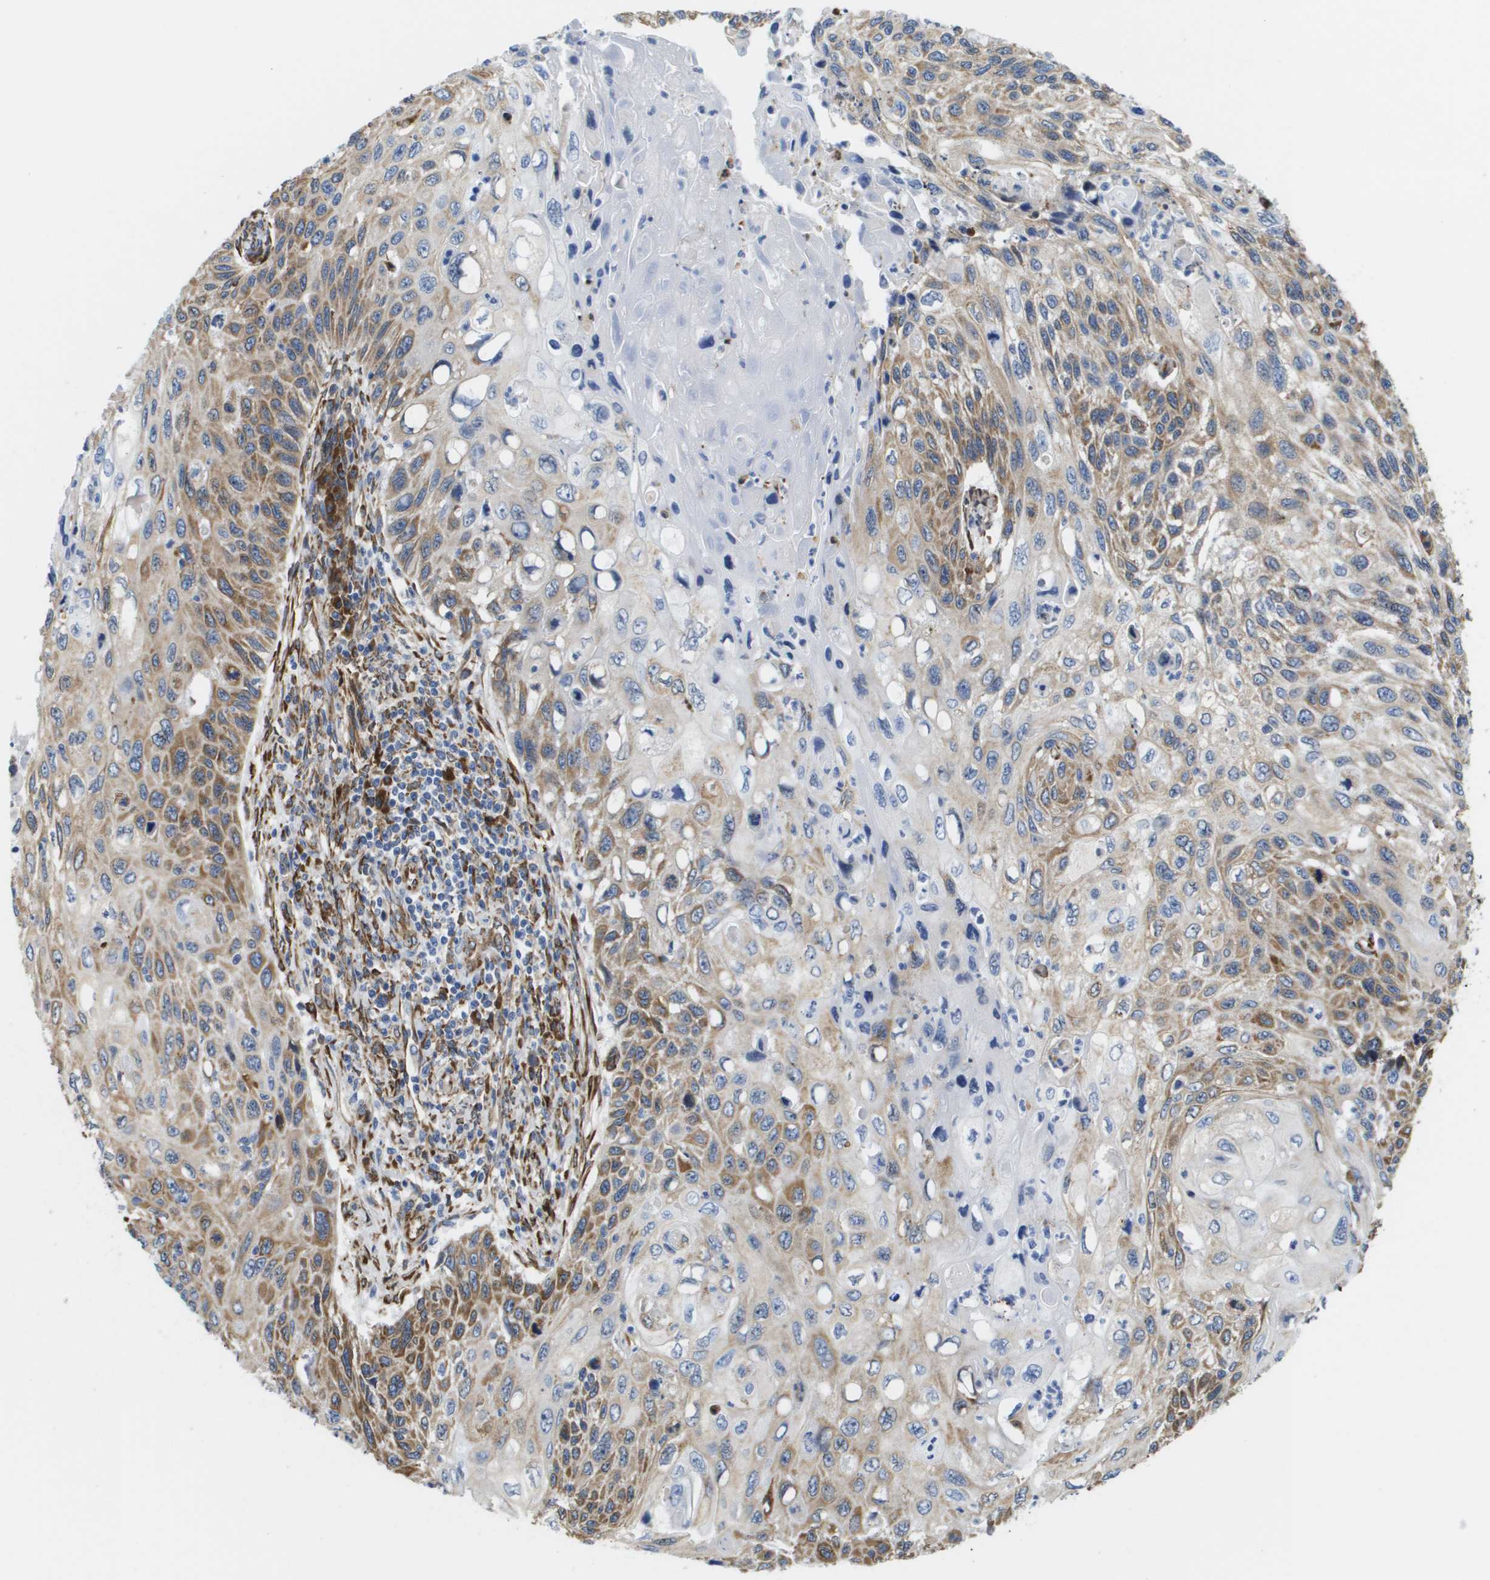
{"staining": {"intensity": "moderate", "quantity": ">75%", "location": "cytoplasmic/membranous"}, "tissue": "cervical cancer", "cell_type": "Tumor cells", "image_type": "cancer", "snomed": [{"axis": "morphology", "description": "Squamous cell carcinoma, NOS"}, {"axis": "topography", "description": "Cervix"}], "caption": "Immunohistochemistry (IHC) (DAB (3,3'-diaminobenzidine)) staining of human cervical cancer displays moderate cytoplasmic/membranous protein positivity in about >75% of tumor cells.", "gene": "ST3GAL2", "patient": {"sex": "female", "age": 70}}